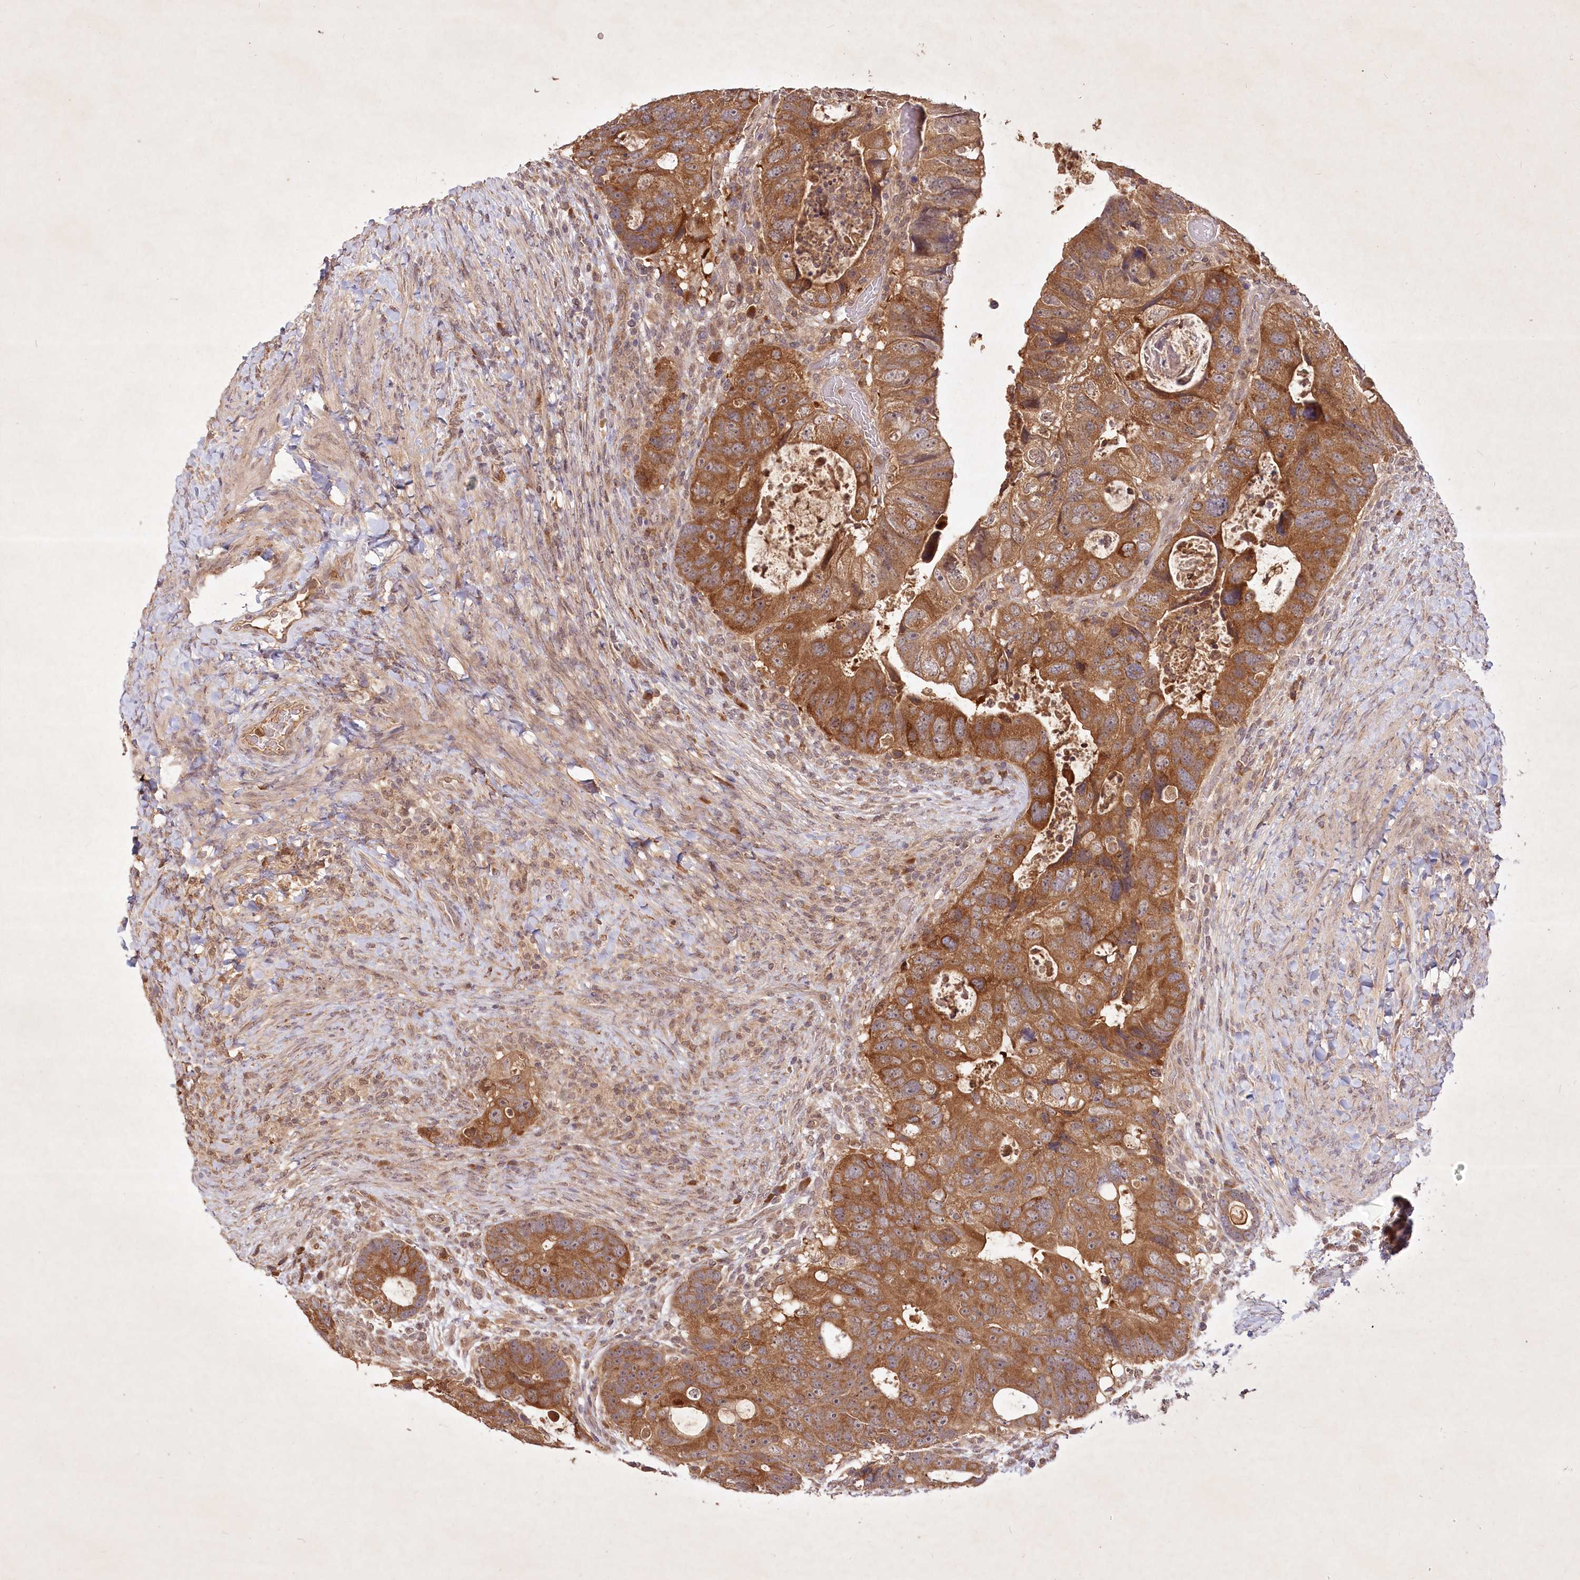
{"staining": {"intensity": "moderate", "quantity": ">75%", "location": "cytoplasmic/membranous"}, "tissue": "colorectal cancer", "cell_type": "Tumor cells", "image_type": "cancer", "snomed": [{"axis": "morphology", "description": "Adenocarcinoma, NOS"}, {"axis": "topography", "description": "Rectum"}], "caption": "Immunohistochemical staining of colorectal cancer demonstrates moderate cytoplasmic/membranous protein positivity in about >75% of tumor cells.", "gene": "IRAK1BP1", "patient": {"sex": "male", "age": 59}}